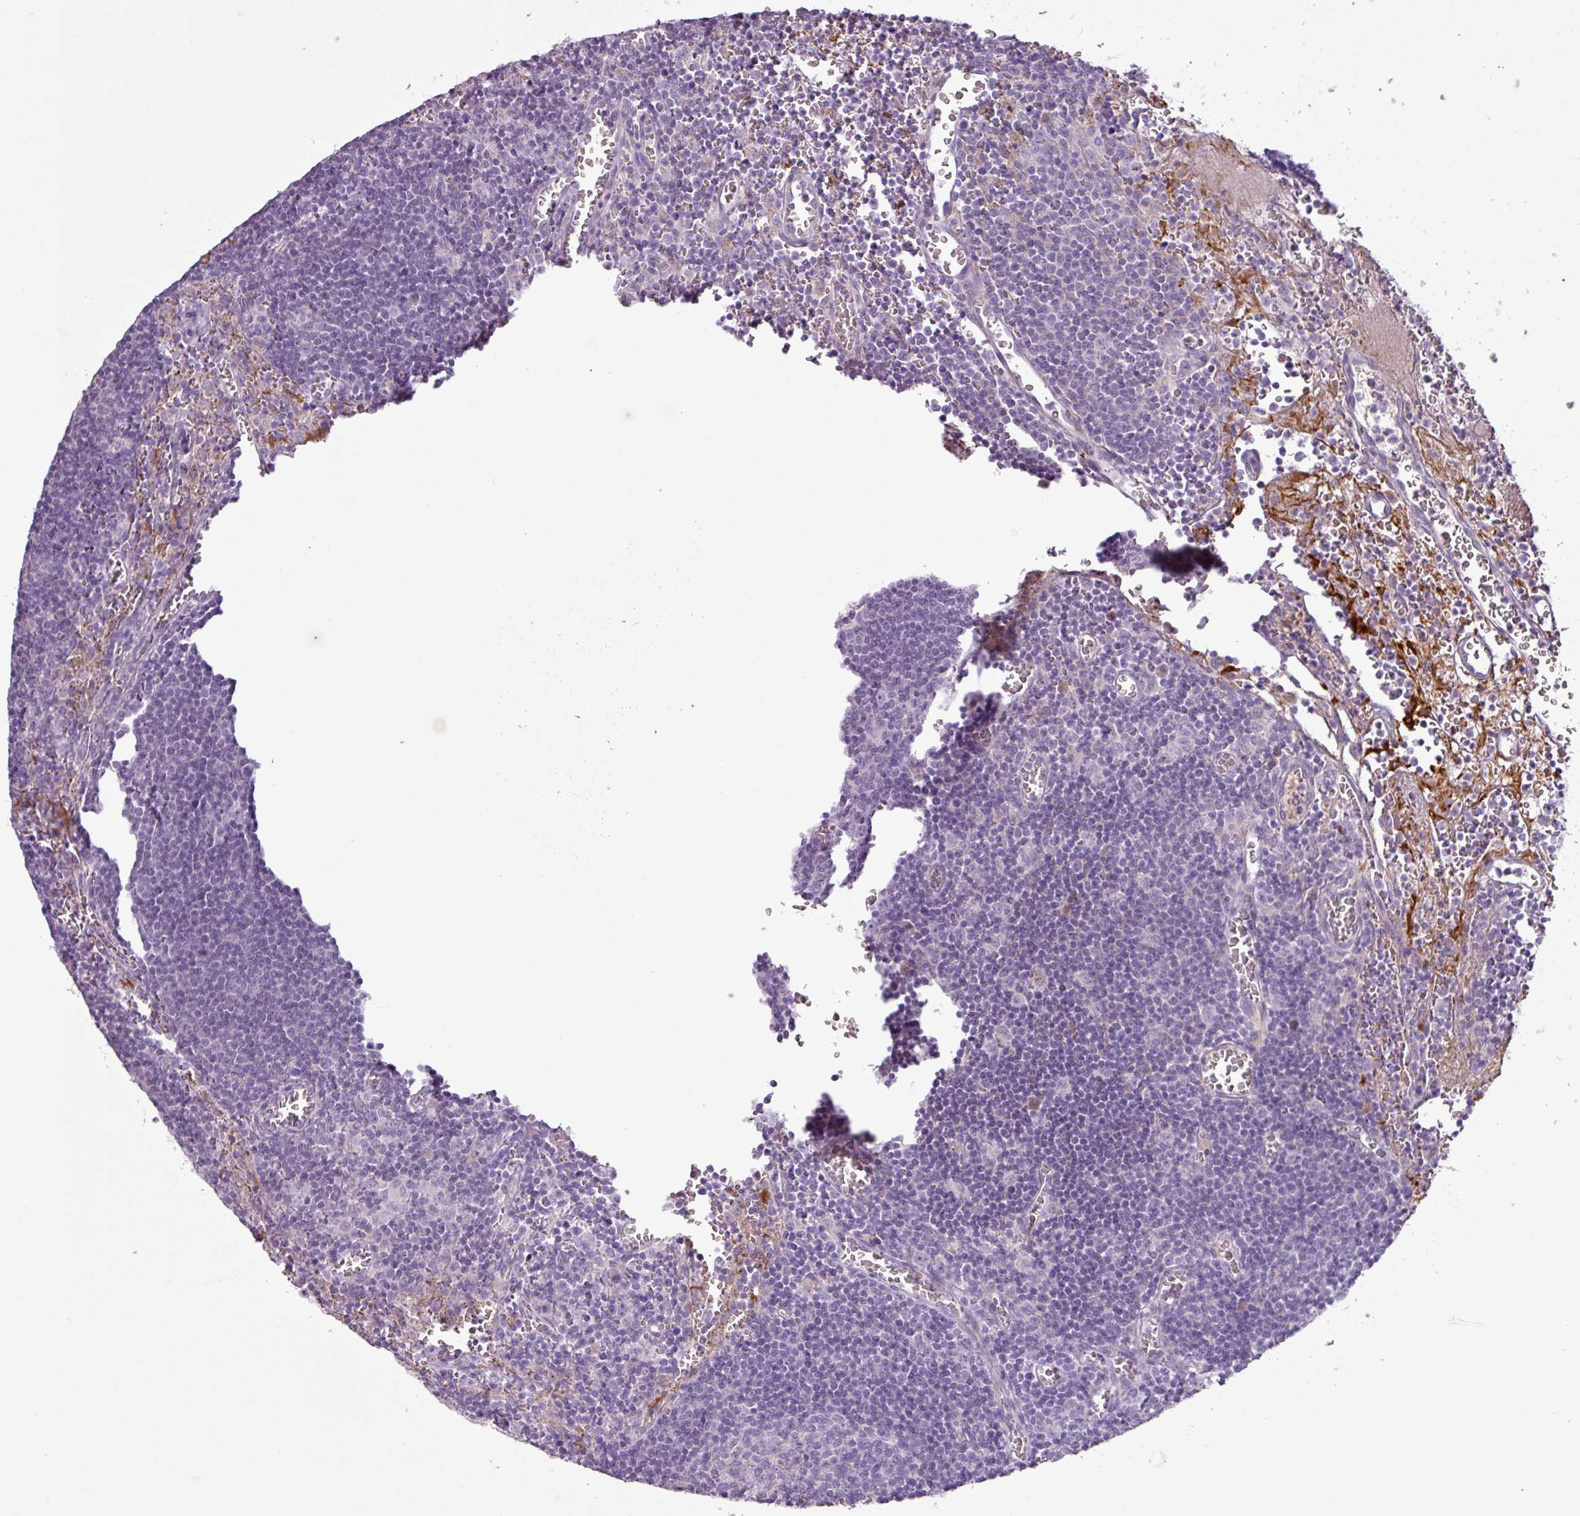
{"staining": {"intensity": "negative", "quantity": "none", "location": "none"}, "tissue": "lymph node", "cell_type": "Germinal center cells", "image_type": "normal", "snomed": [{"axis": "morphology", "description": "Normal tissue, NOS"}, {"axis": "topography", "description": "Lymph node"}], "caption": "This is an IHC image of benign human lymph node. There is no positivity in germinal center cells.", "gene": "C4A", "patient": {"sex": "male", "age": 50}}